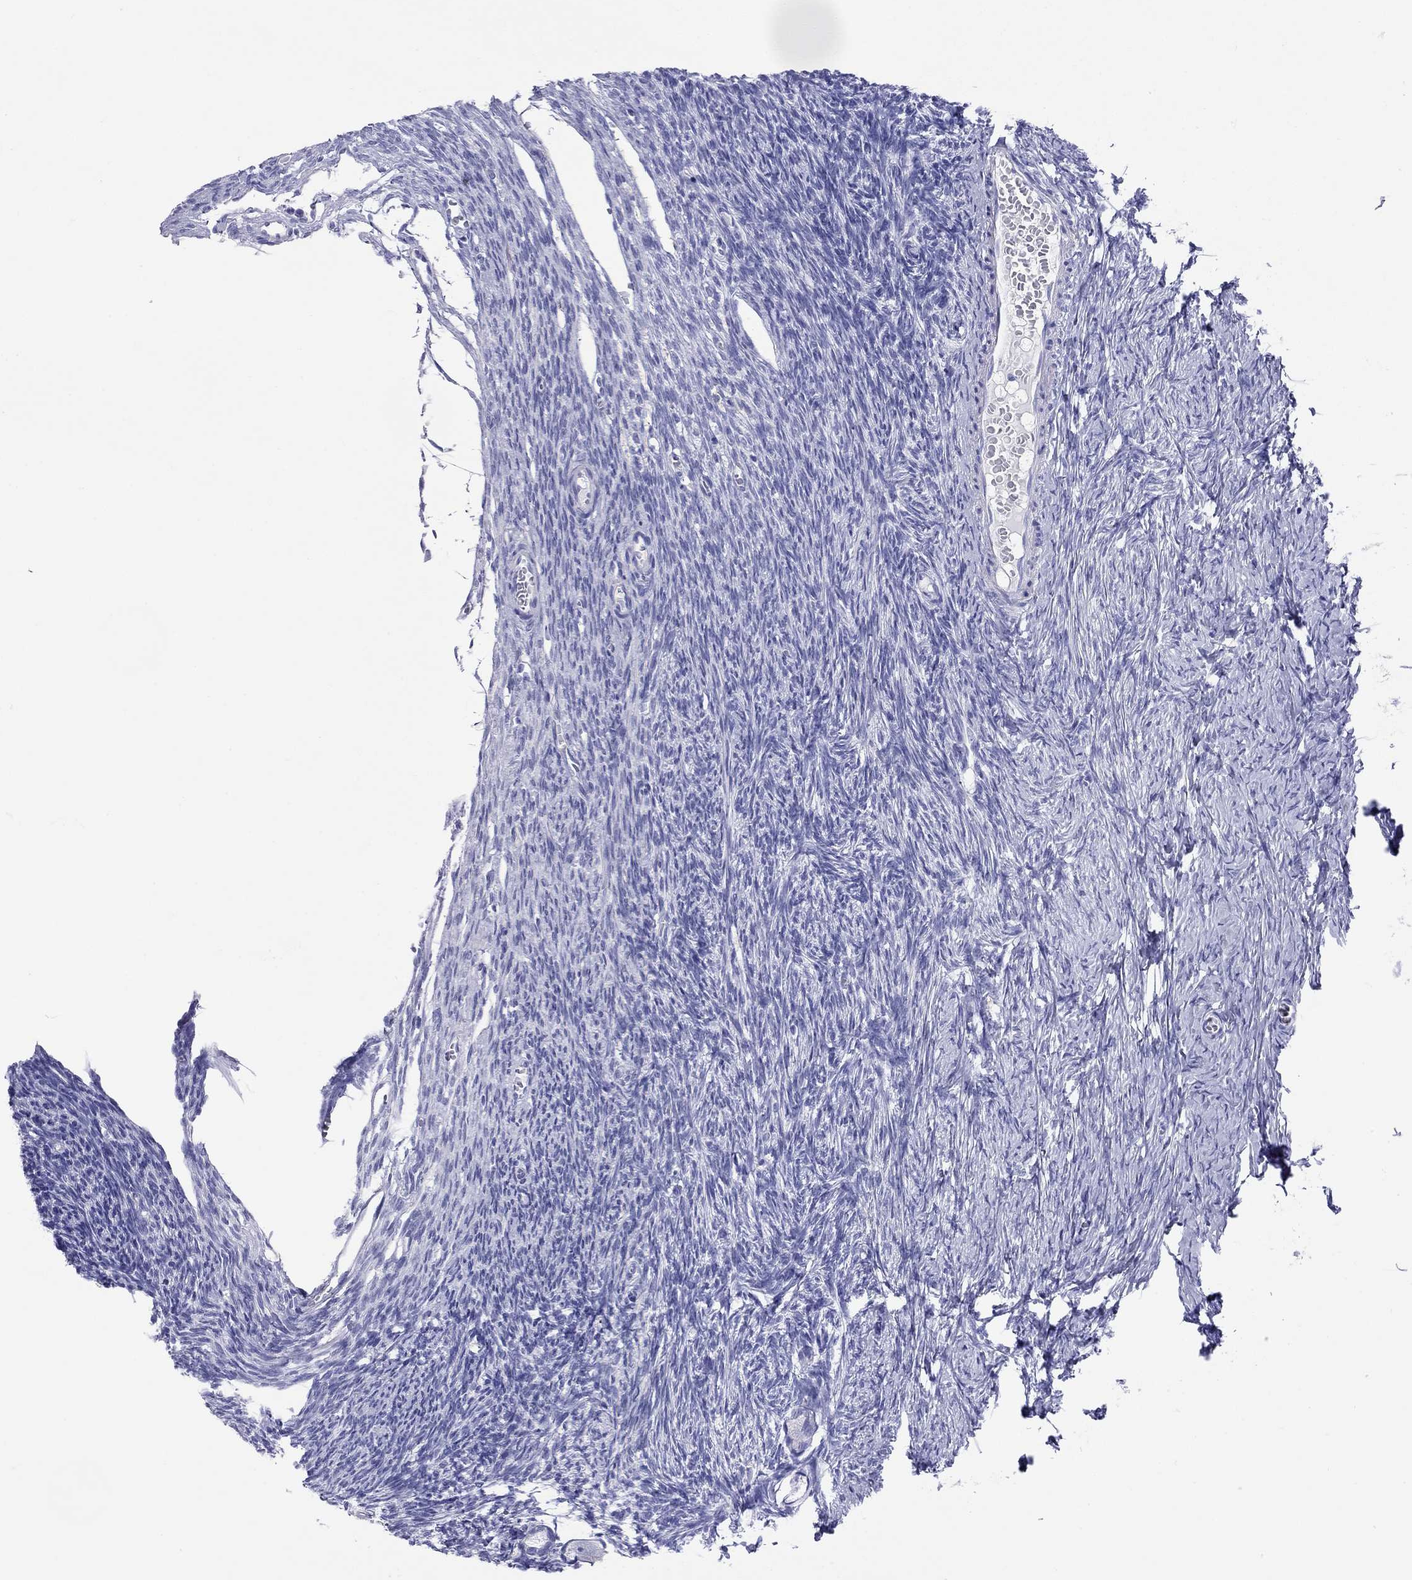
{"staining": {"intensity": "negative", "quantity": "none", "location": "none"}, "tissue": "ovary", "cell_type": "Follicle cells", "image_type": "normal", "snomed": [{"axis": "morphology", "description": "Normal tissue, NOS"}, {"axis": "topography", "description": "Ovary"}], "caption": "High power microscopy photomicrograph of an immunohistochemistry (IHC) image of benign ovary, revealing no significant positivity in follicle cells. The staining is performed using DAB brown chromogen with nuclei counter-stained in using hematoxylin.", "gene": "HLA", "patient": {"sex": "female", "age": 27}}